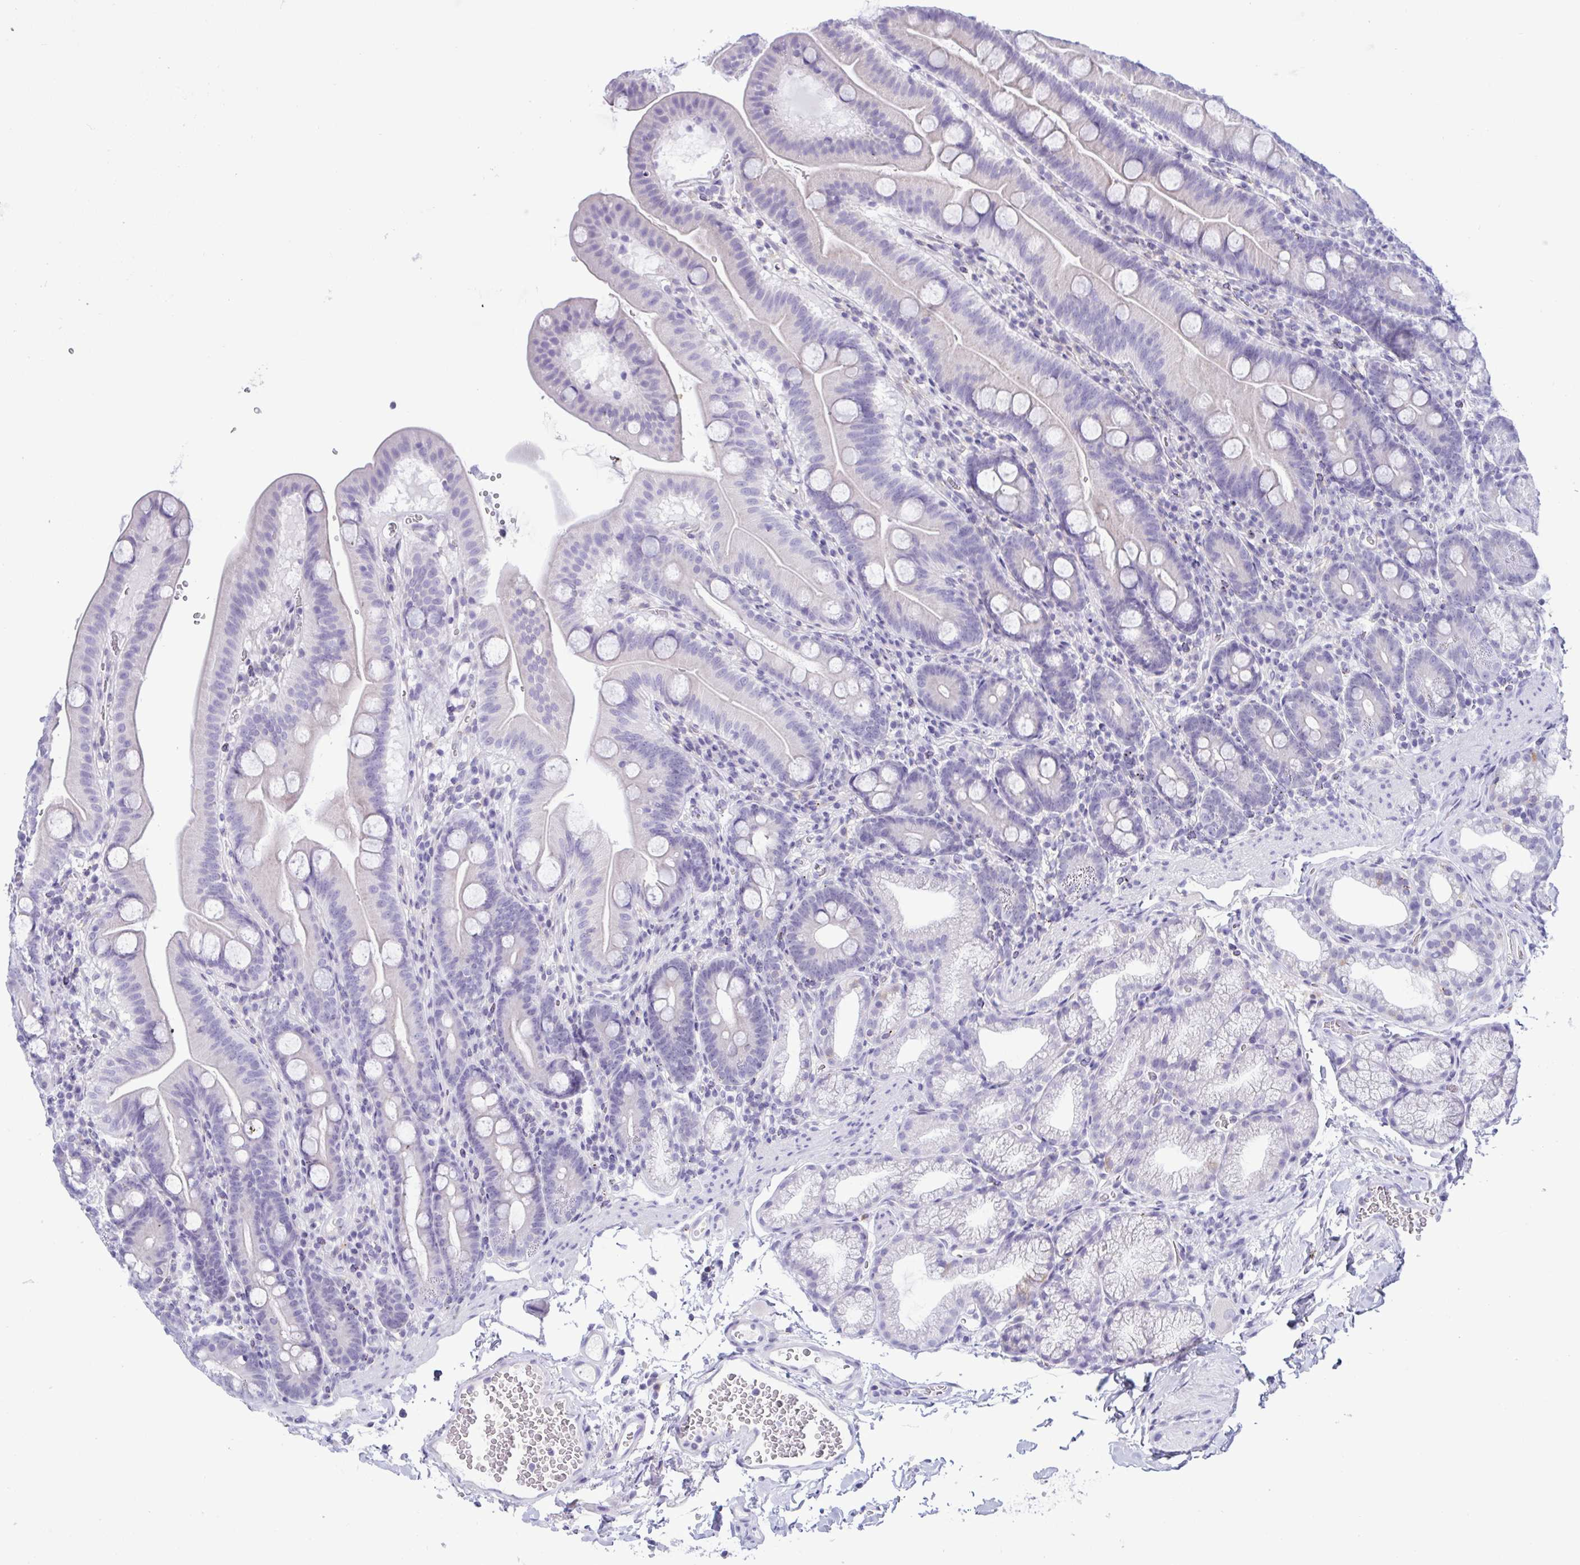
{"staining": {"intensity": "negative", "quantity": "none", "location": "none"}, "tissue": "duodenum", "cell_type": "Glandular cells", "image_type": "normal", "snomed": [{"axis": "morphology", "description": "Normal tissue, NOS"}, {"axis": "topography", "description": "Duodenum"}], "caption": "Immunohistochemistry histopathology image of benign duodenum: human duodenum stained with DAB (3,3'-diaminobenzidine) displays no significant protein staining in glandular cells. (DAB (3,3'-diaminobenzidine) IHC with hematoxylin counter stain).", "gene": "SREBF1", "patient": {"sex": "male", "age": 59}}